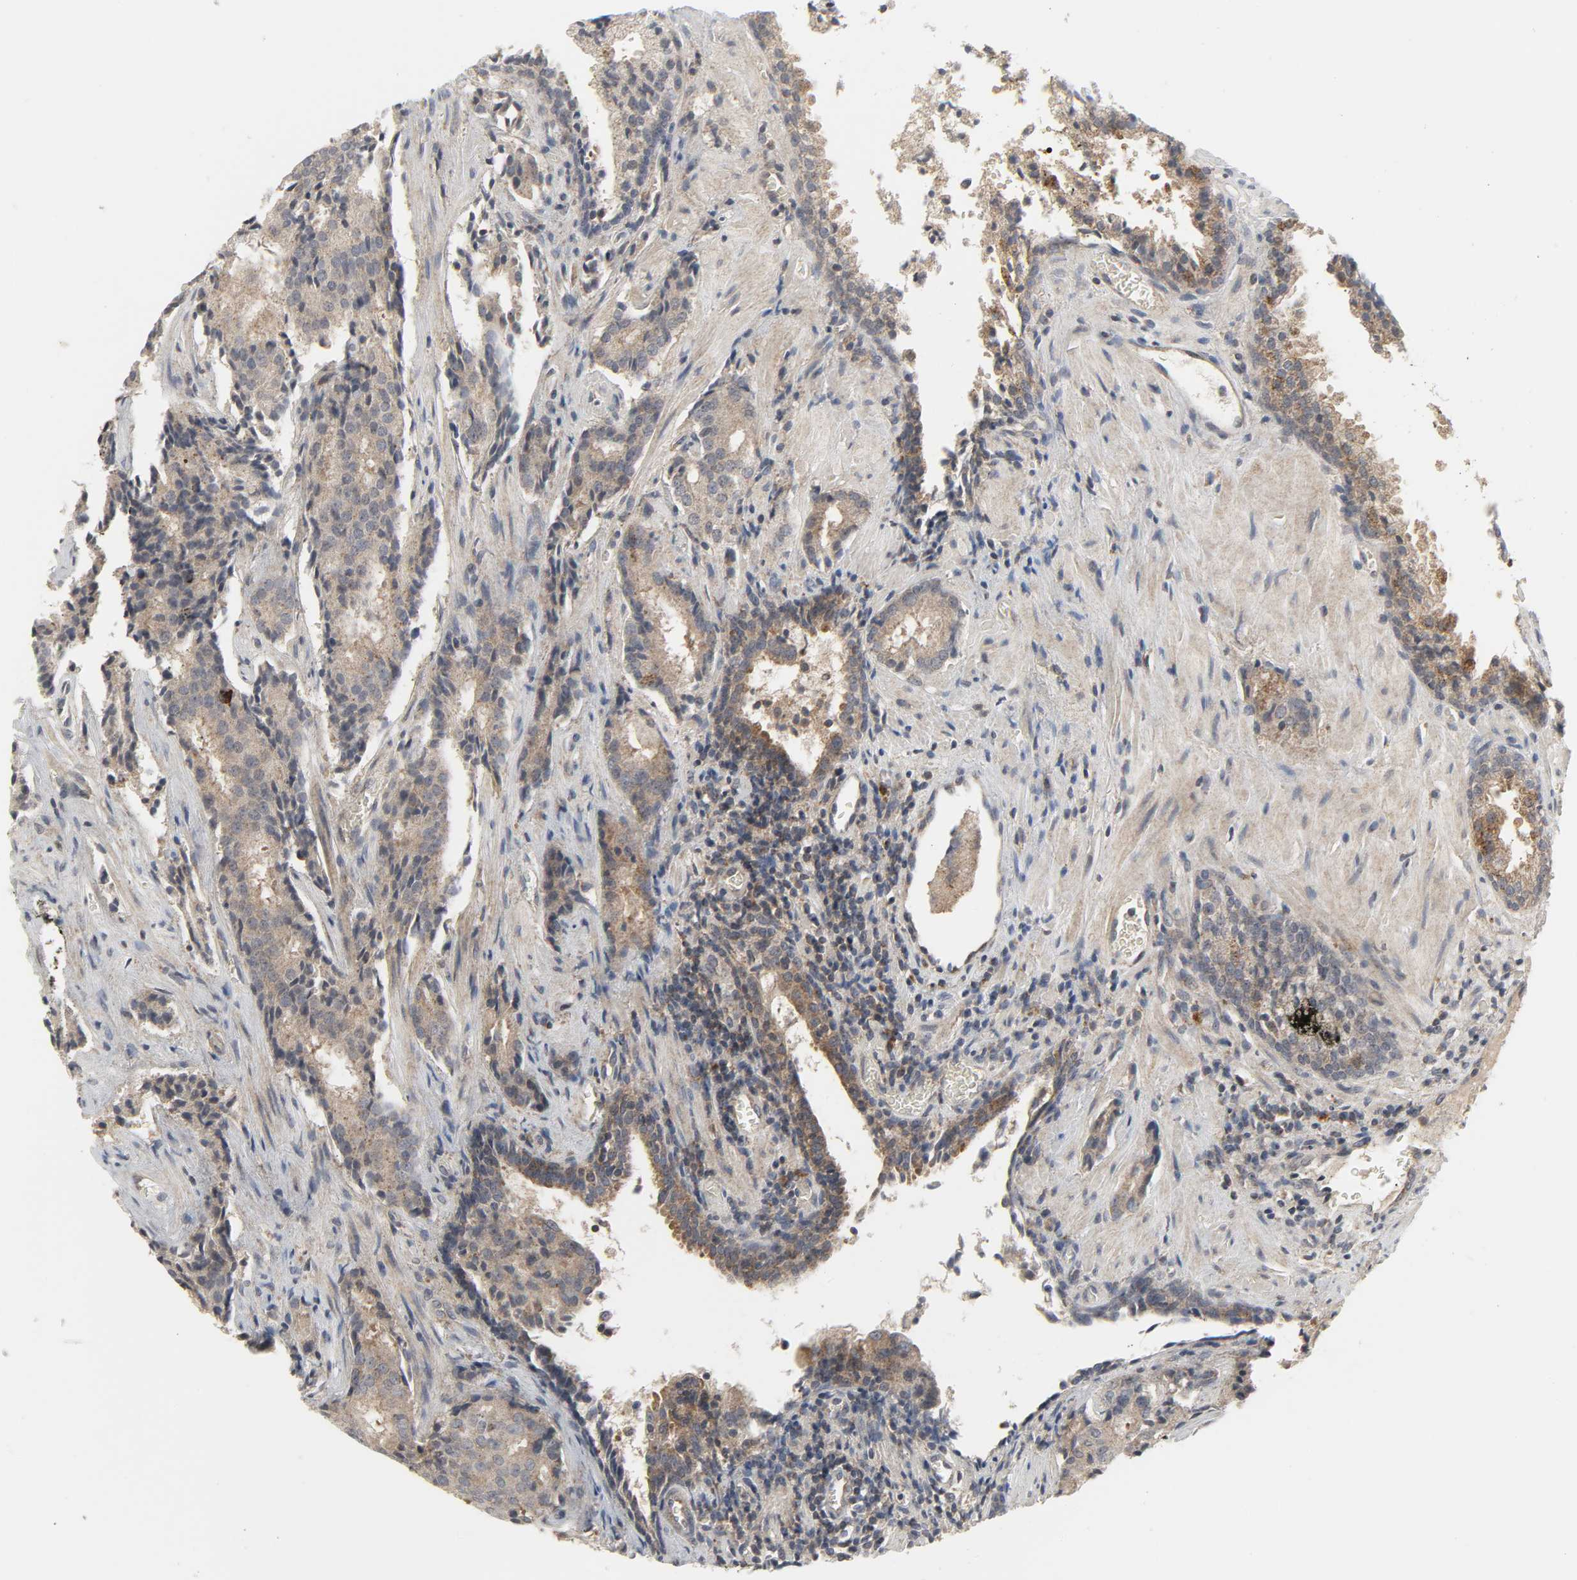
{"staining": {"intensity": "moderate", "quantity": ">75%", "location": "cytoplasmic/membranous"}, "tissue": "prostate cancer", "cell_type": "Tumor cells", "image_type": "cancer", "snomed": [{"axis": "morphology", "description": "Adenocarcinoma, High grade"}, {"axis": "topography", "description": "Prostate"}], "caption": "Protein expression analysis of human adenocarcinoma (high-grade) (prostate) reveals moderate cytoplasmic/membranous expression in approximately >75% of tumor cells. (Brightfield microscopy of DAB IHC at high magnification).", "gene": "CLIP1", "patient": {"sex": "male", "age": 58}}